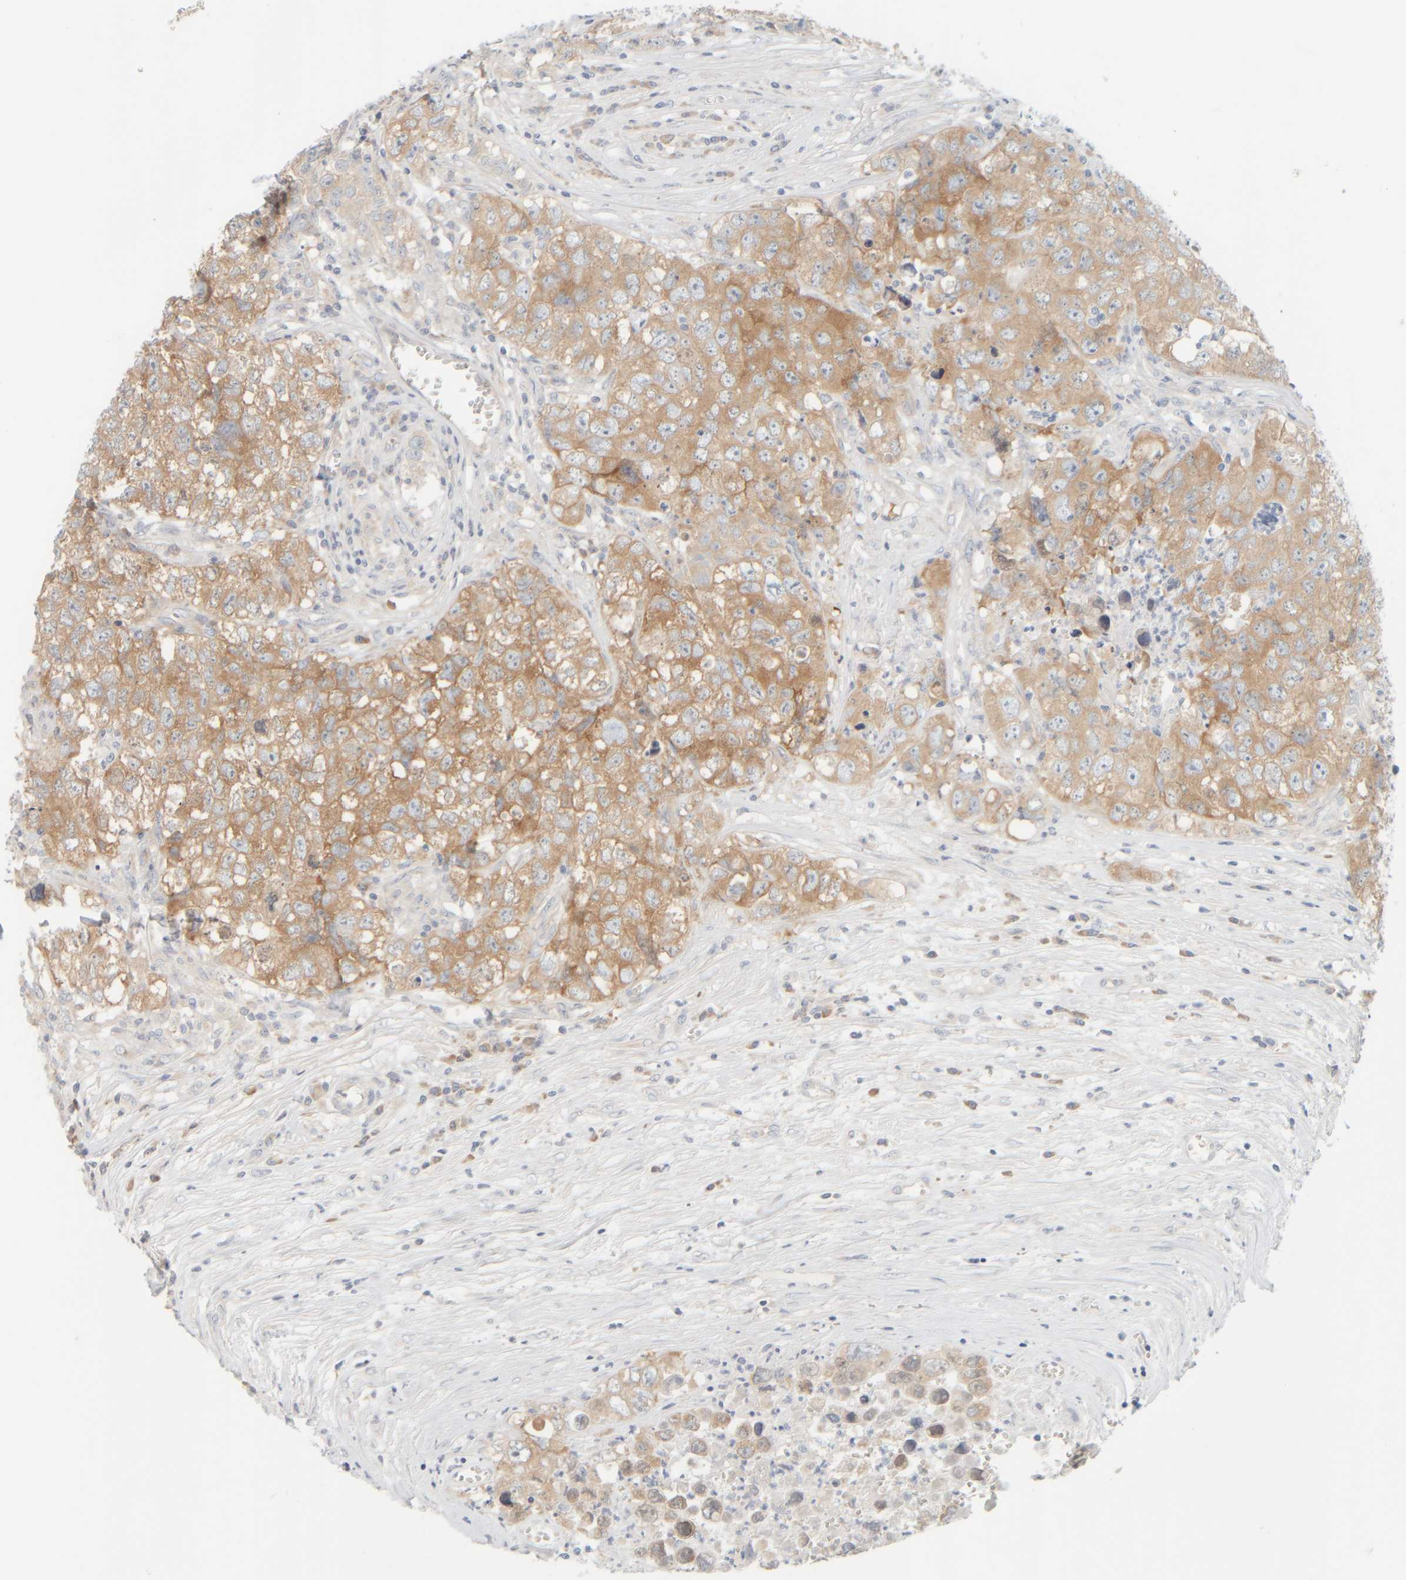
{"staining": {"intensity": "moderate", "quantity": ">75%", "location": "cytoplasmic/membranous"}, "tissue": "testis cancer", "cell_type": "Tumor cells", "image_type": "cancer", "snomed": [{"axis": "morphology", "description": "Seminoma, NOS"}, {"axis": "morphology", "description": "Carcinoma, Embryonal, NOS"}, {"axis": "topography", "description": "Testis"}], "caption": "Immunohistochemical staining of human testis seminoma shows moderate cytoplasmic/membranous protein expression in about >75% of tumor cells. (Stains: DAB (3,3'-diaminobenzidine) in brown, nuclei in blue, Microscopy: brightfield microscopy at high magnification).", "gene": "PTGES3L-AARSD1", "patient": {"sex": "male", "age": 43}}